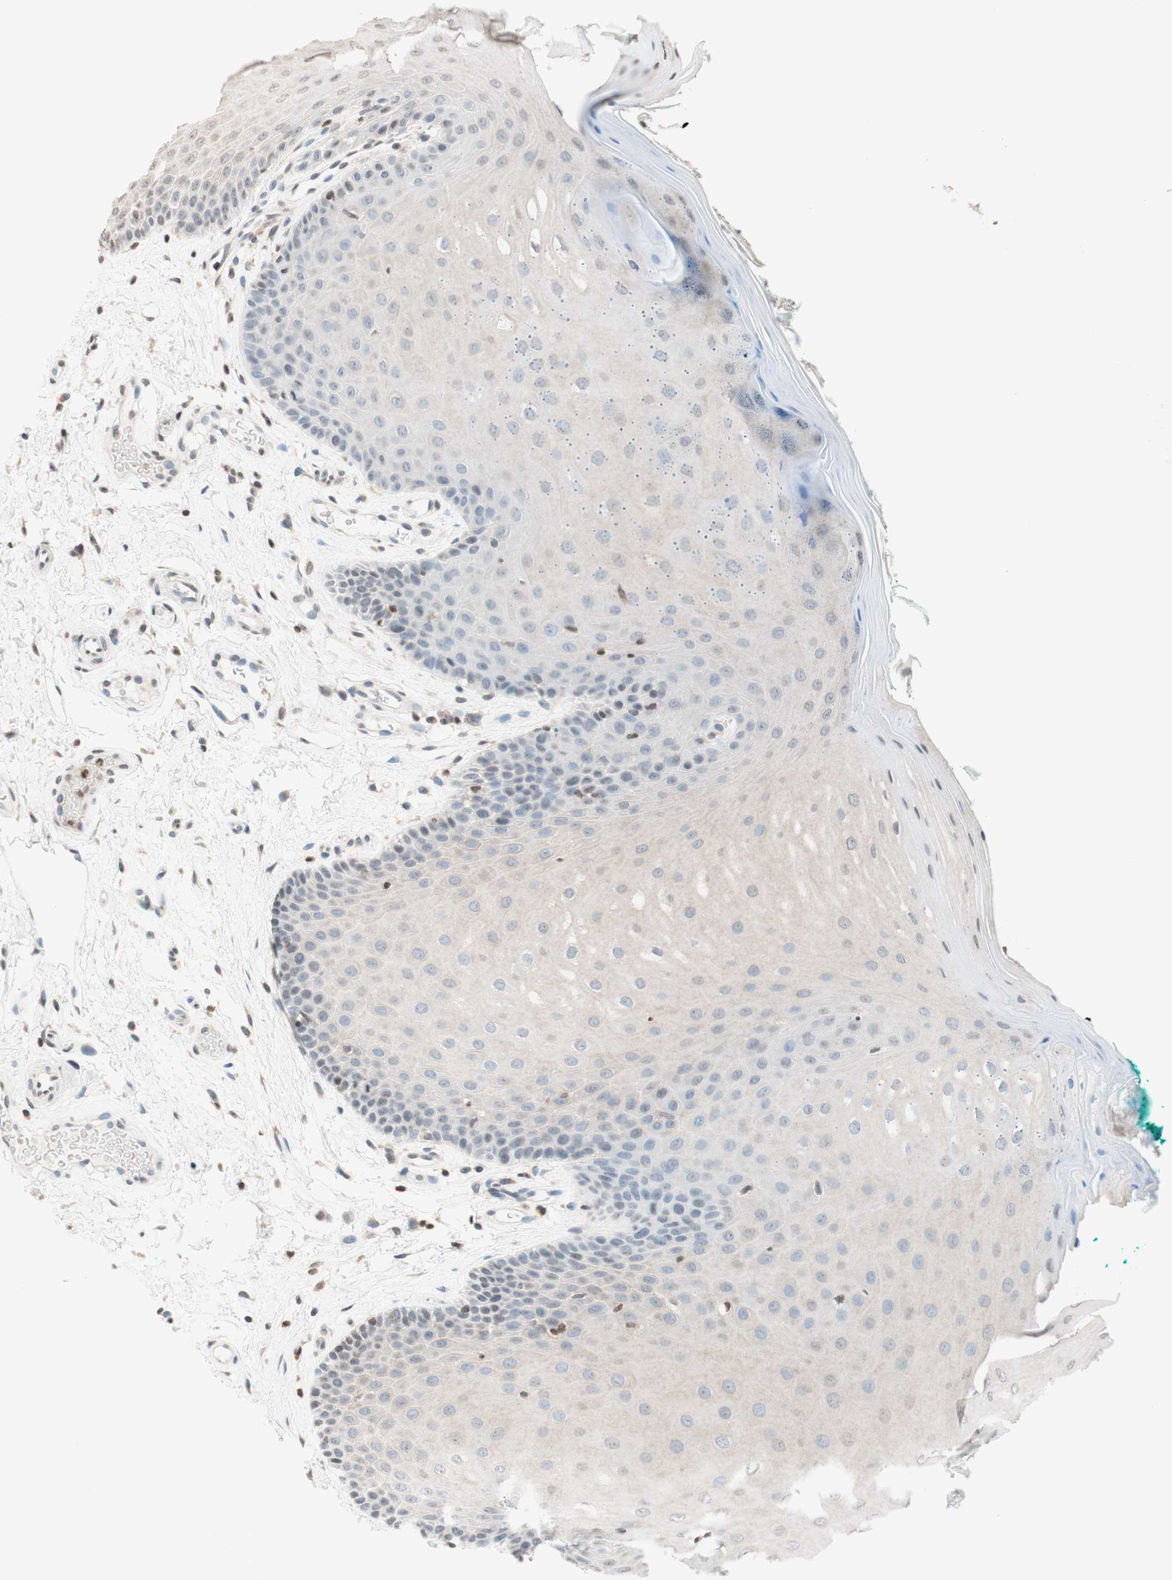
{"staining": {"intensity": "negative", "quantity": "none", "location": "none"}, "tissue": "oral mucosa", "cell_type": "Squamous epithelial cells", "image_type": "normal", "snomed": [{"axis": "morphology", "description": "Normal tissue, NOS"}, {"axis": "topography", "description": "Skeletal muscle"}, {"axis": "topography", "description": "Oral tissue"}], "caption": "The immunohistochemistry photomicrograph has no significant positivity in squamous epithelial cells of oral mucosa.", "gene": "WIPF1", "patient": {"sex": "male", "age": 58}}